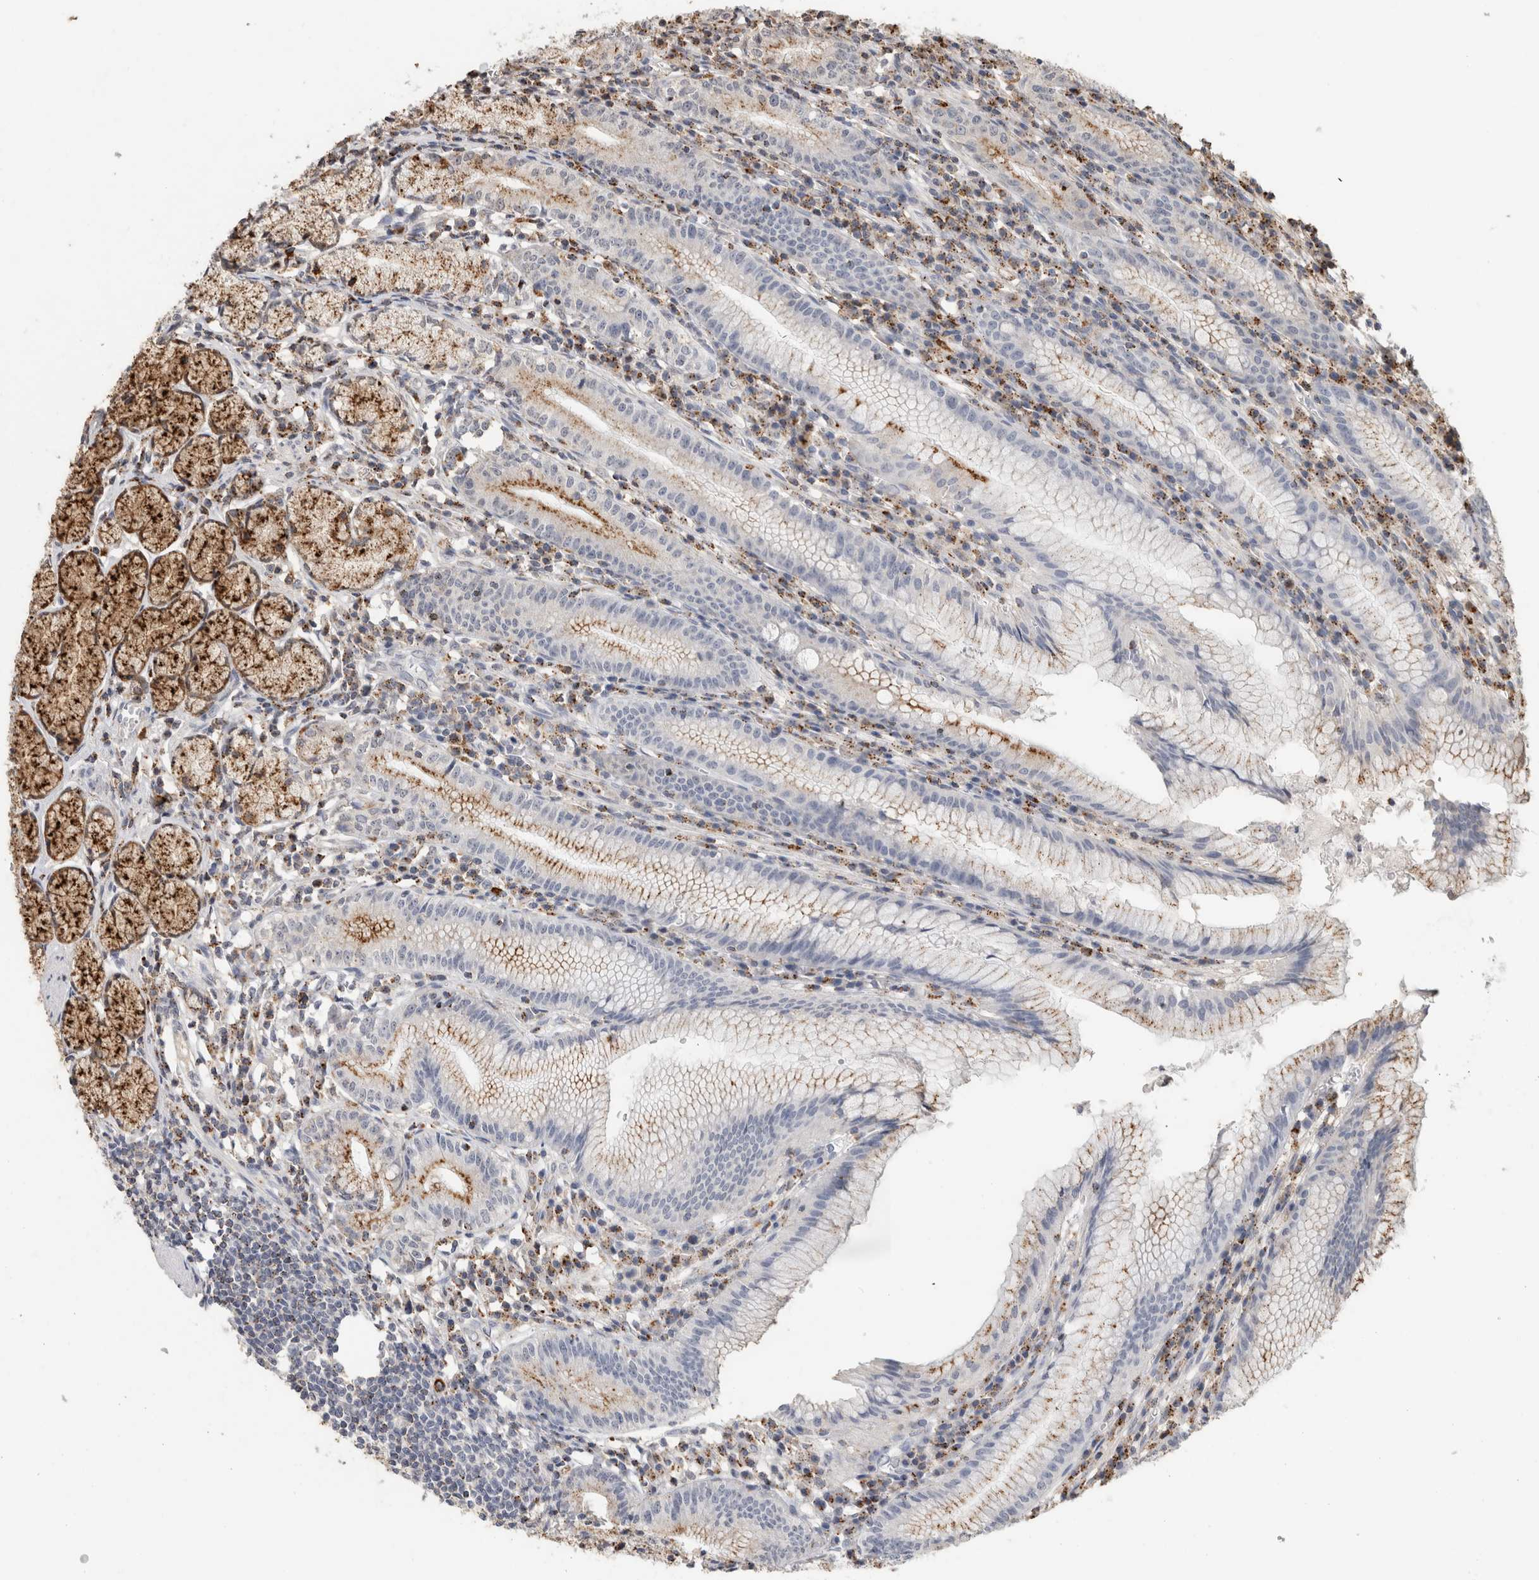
{"staining": {"intensity": "moderate", "quantity": "<25%", "location": "cytoplasmic/membranous"}, "tissue": "stomach", "cell_type": "Glandular cells", "image_type": "normal", "snomed": [{"axis": "morphology", "description": "Normal tissue, NOS"}, {"axis": "topography", "description": "Stomach"}], "caption": "This micrograph shows immunohistochemistry (IHC) staining of benign human stomach, with low moderate cytoplasmic/membranous expression in about <25% of glandular cells.", "gene": "ARSA", "patient": {"sex": "male", "age": 55}}